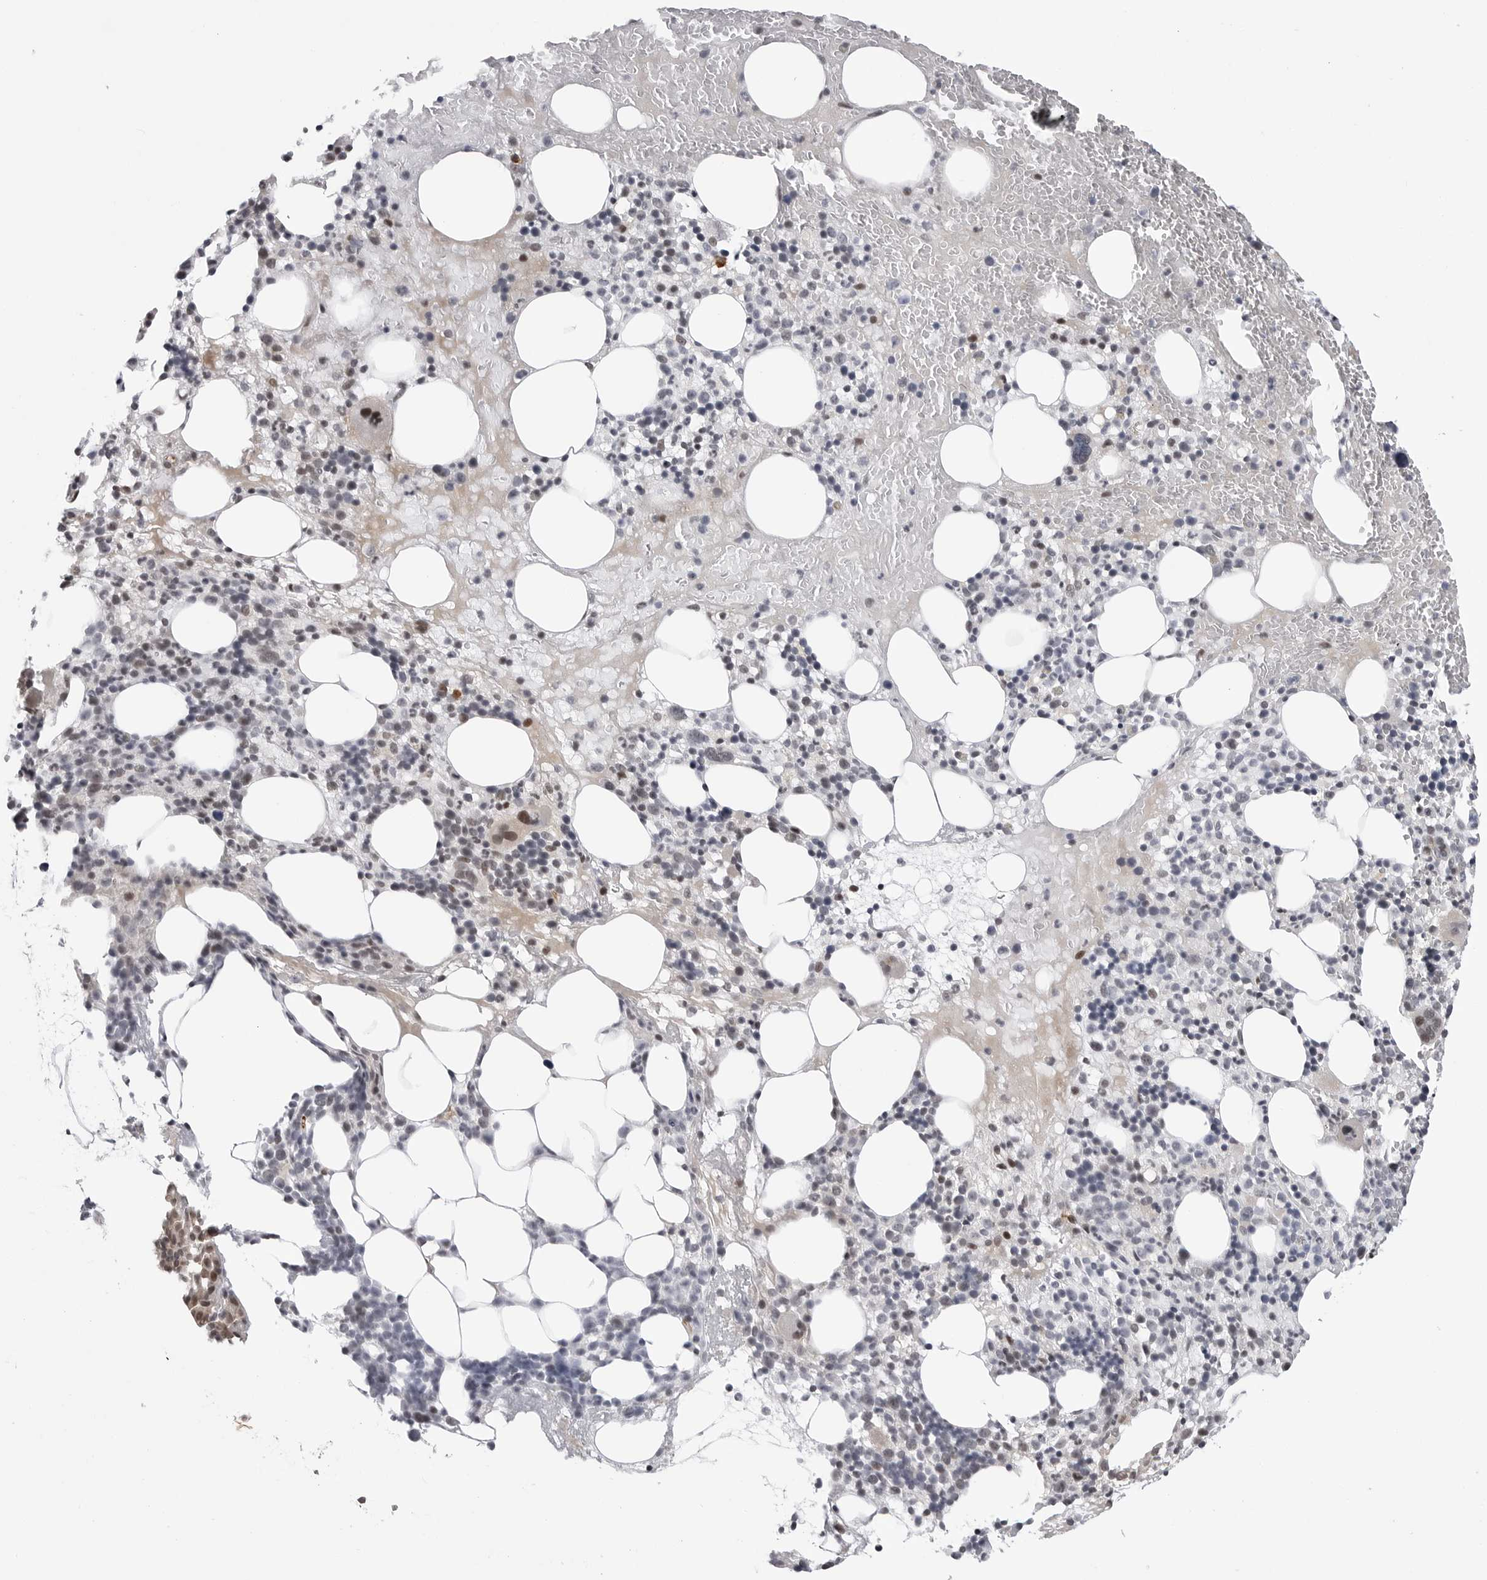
{"staining": {"intensity": "moderate", "quantity": "<25%", "location": "nuclear"}, "tissue": "bone marrow", "cell_type": "Hematopoietic cells", "image_type": "normal", "snomed": [{"axis": "morphology", "description": "Normal tissue, NOS"}, {"axis": "morphology", "description": "Inflammation, NOS"}, {"axis": "topography", "description": "Bone marrow"}], "caption": "Unremarkable bone marrow shows moderate nuclear positivity in approximately <25% of hematopoietic cells (DAB (3,3'-diaminobenzidine) IHC with brightfield microscopy, high magnification)..", "gene": "TRIM66", "patient": {"sex": "female", "age": 77}}